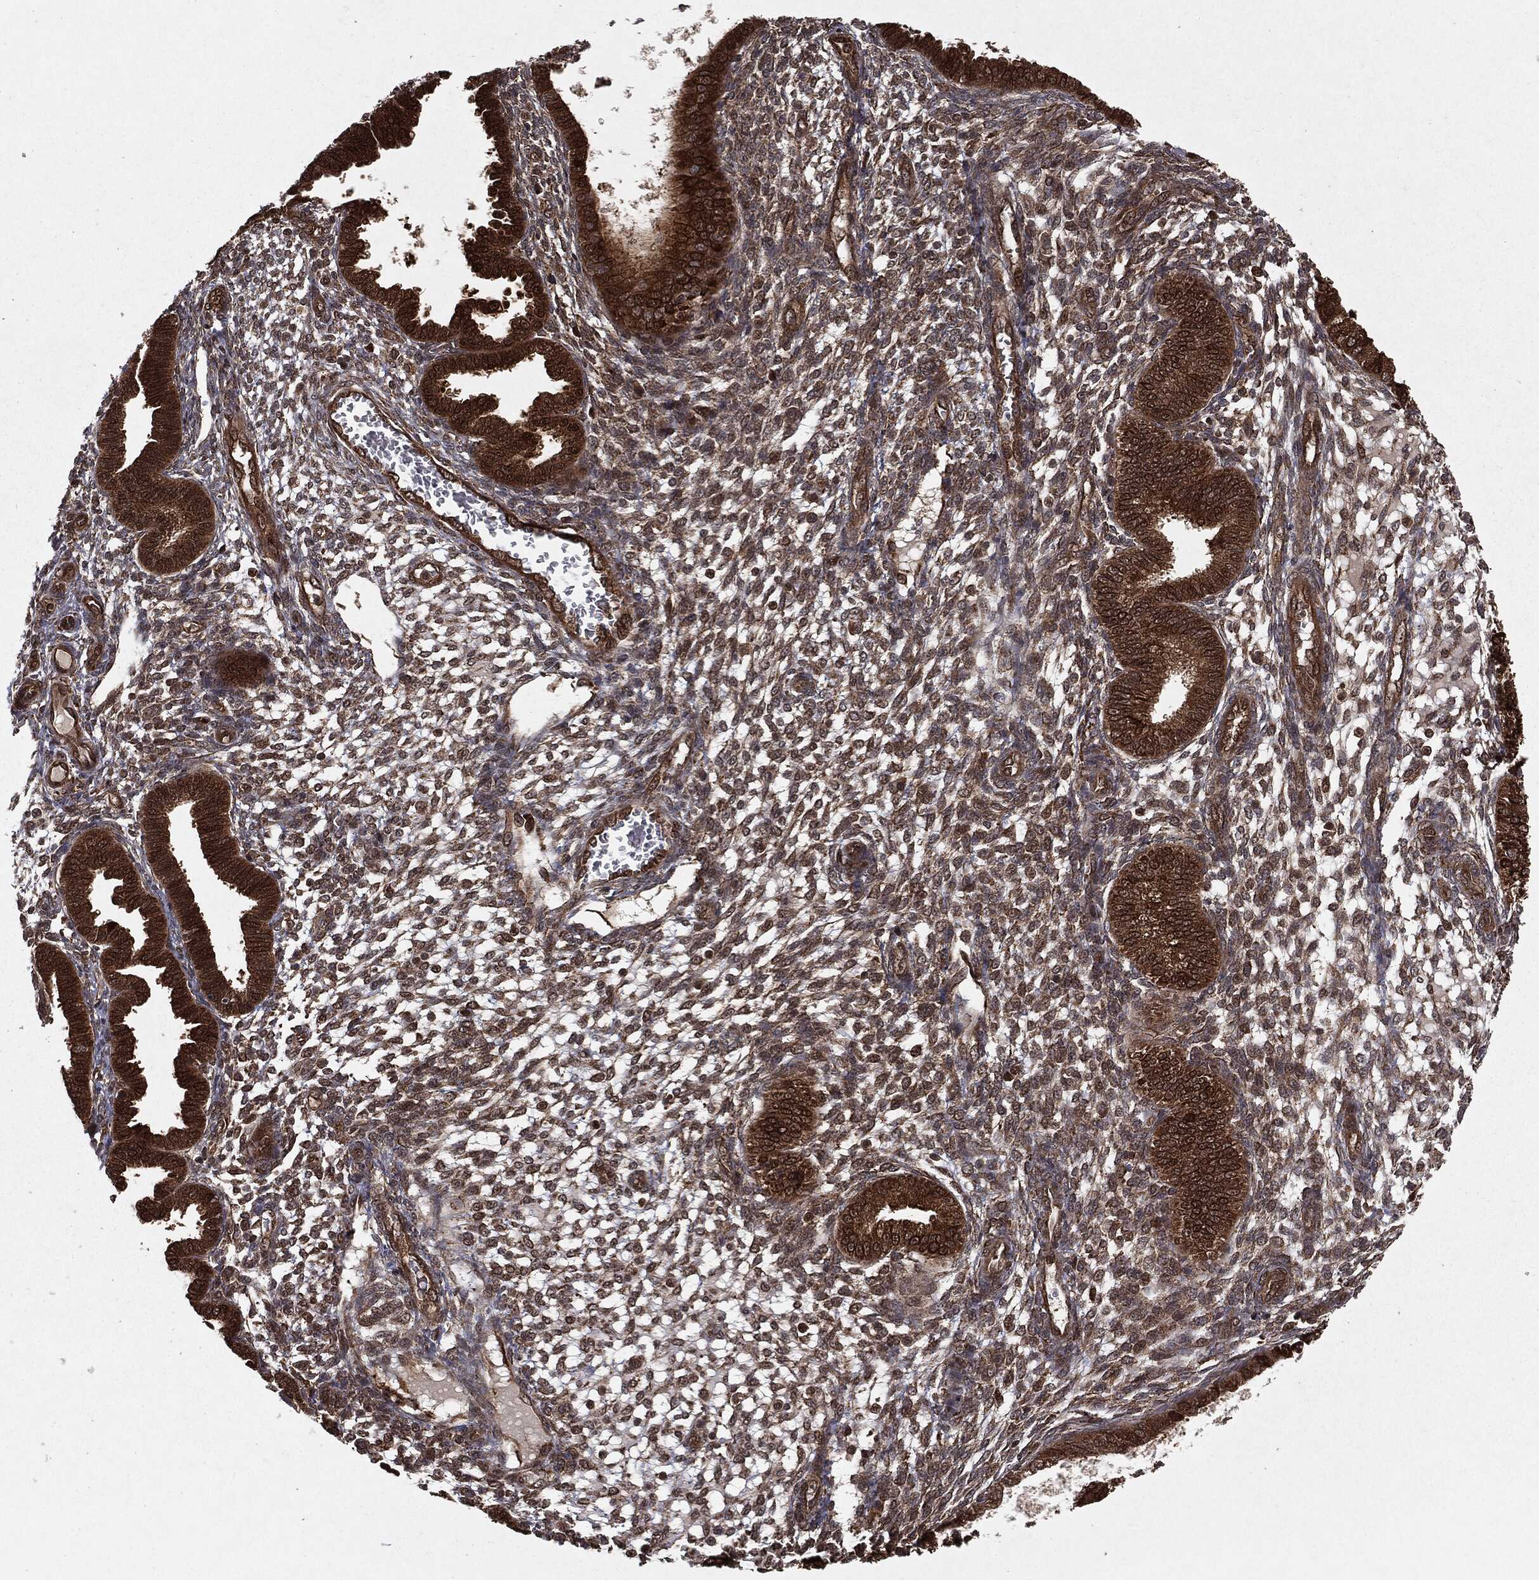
{"staining": {"intensity": "moderate", "quantity": ">75%", "location": "nuclear"}, "tissue": "endometrium", "cell_type": "Cells in endometrial stroma", "image_type": "normal", "snomed": [{"axis": "morphology", "description": "Normal tissue, NOS"}, {"axis": "topography", "description": "Endometrium"}], "caption": "Benign endometrium exhibits moderate nuclear staining in approximately >75% of cells in endometrial stroma.", "gene": "RANBP9", "patient": {"sex": "female", "age": 43}}